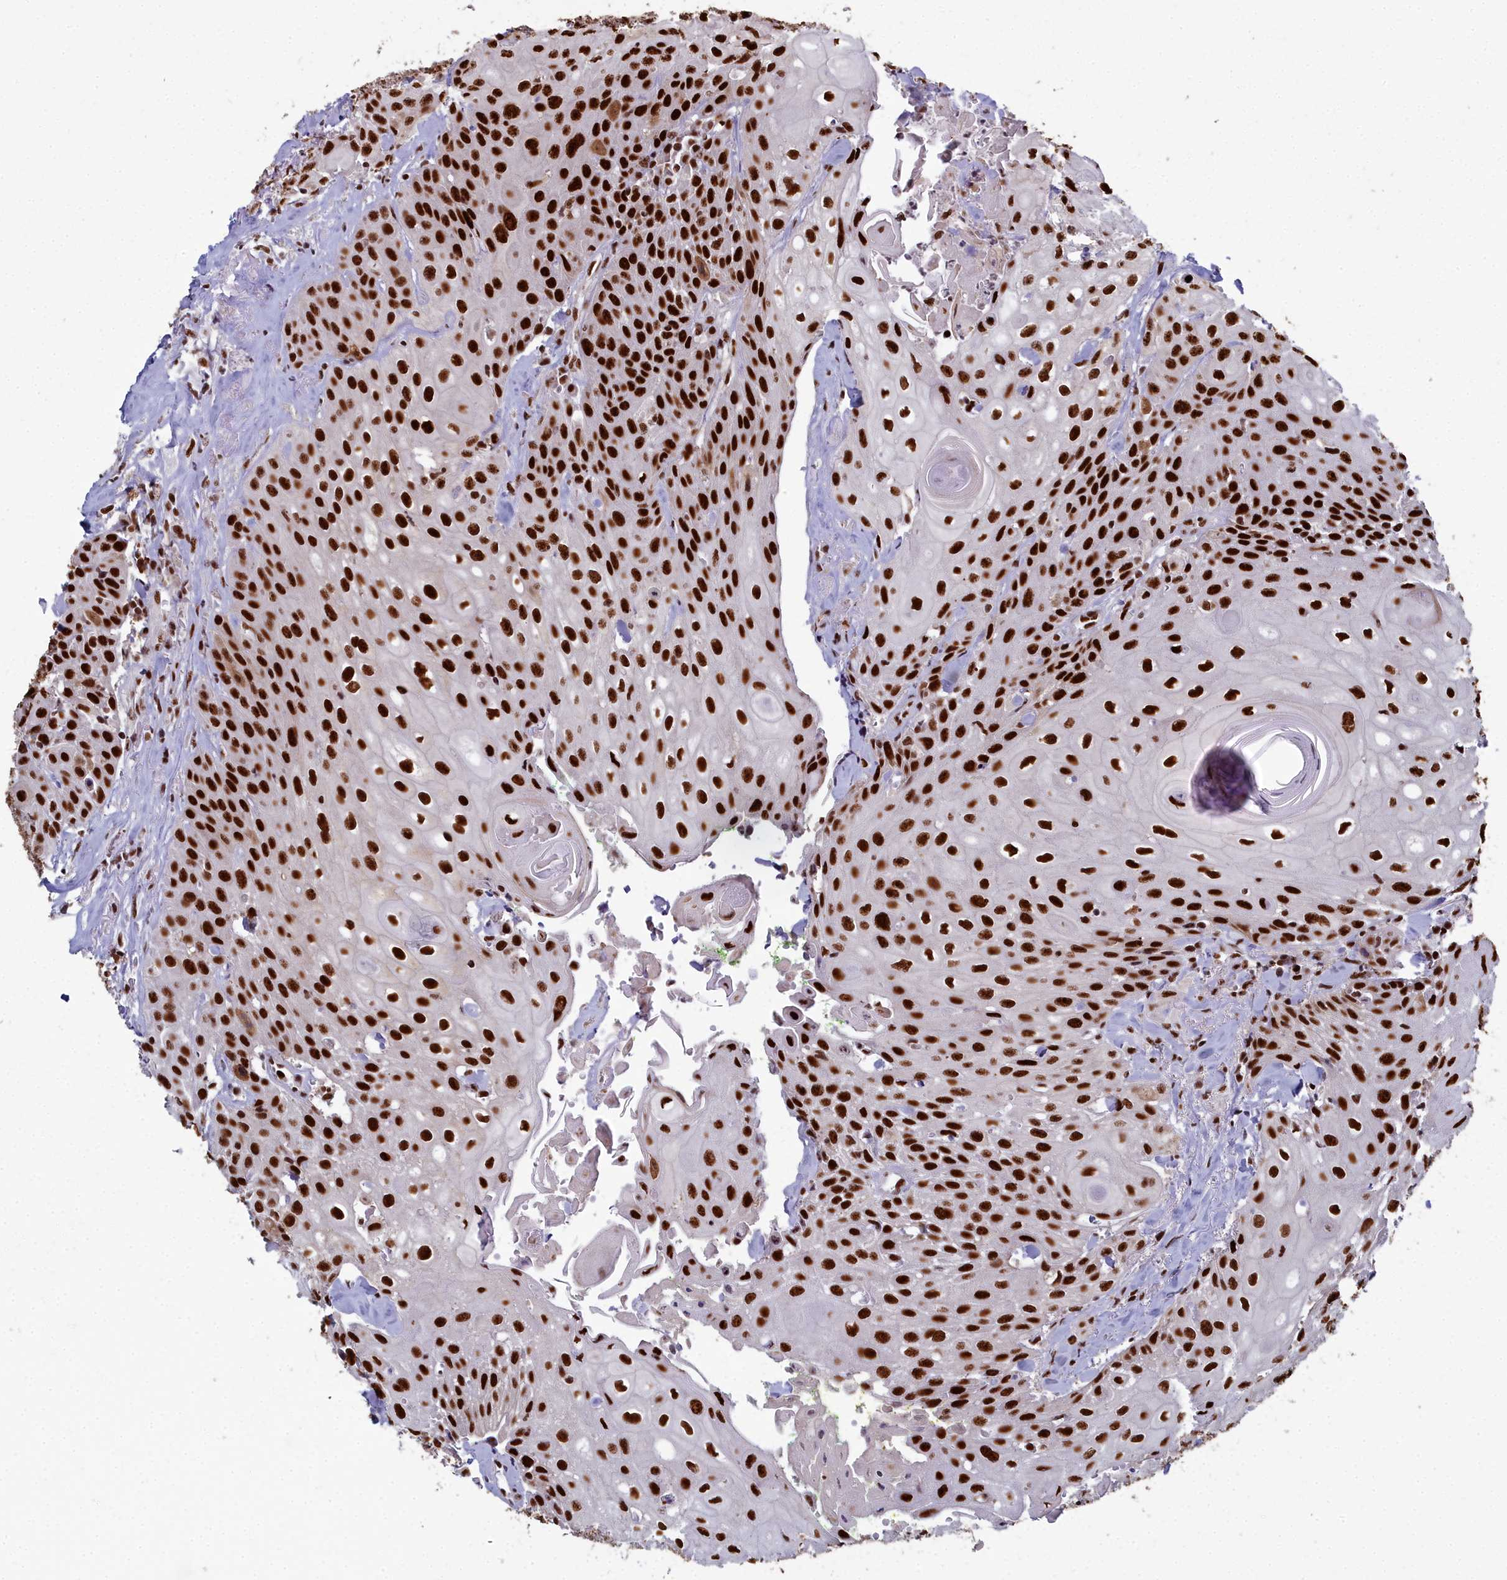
{"staining": {"intensity": "strong", "quantity": ">75%", "location": "nuclear"}, "tissue": "head and neck cancer", "cell_type": "Tumor cells", "image_type": "cancer", "snomed": [{"axis": "morphology", "description": "Squamous cell carcinoma, NOS"}, {"axis": "topography", "description": "Oral tissue"}, {"axis": "topography", "description": "Head-Neck"}], "caption": "Immunohistochemistry (DAB) staining of human squamous cell carcinoma (head and neck) shows strong nuclear protein expression in approximately >75% of tumor cells. (Brightfield microscopy of DAB IHC at high magnification).", "gene": "SF3B3", "patient": {"sex": "female", "age": 82}}